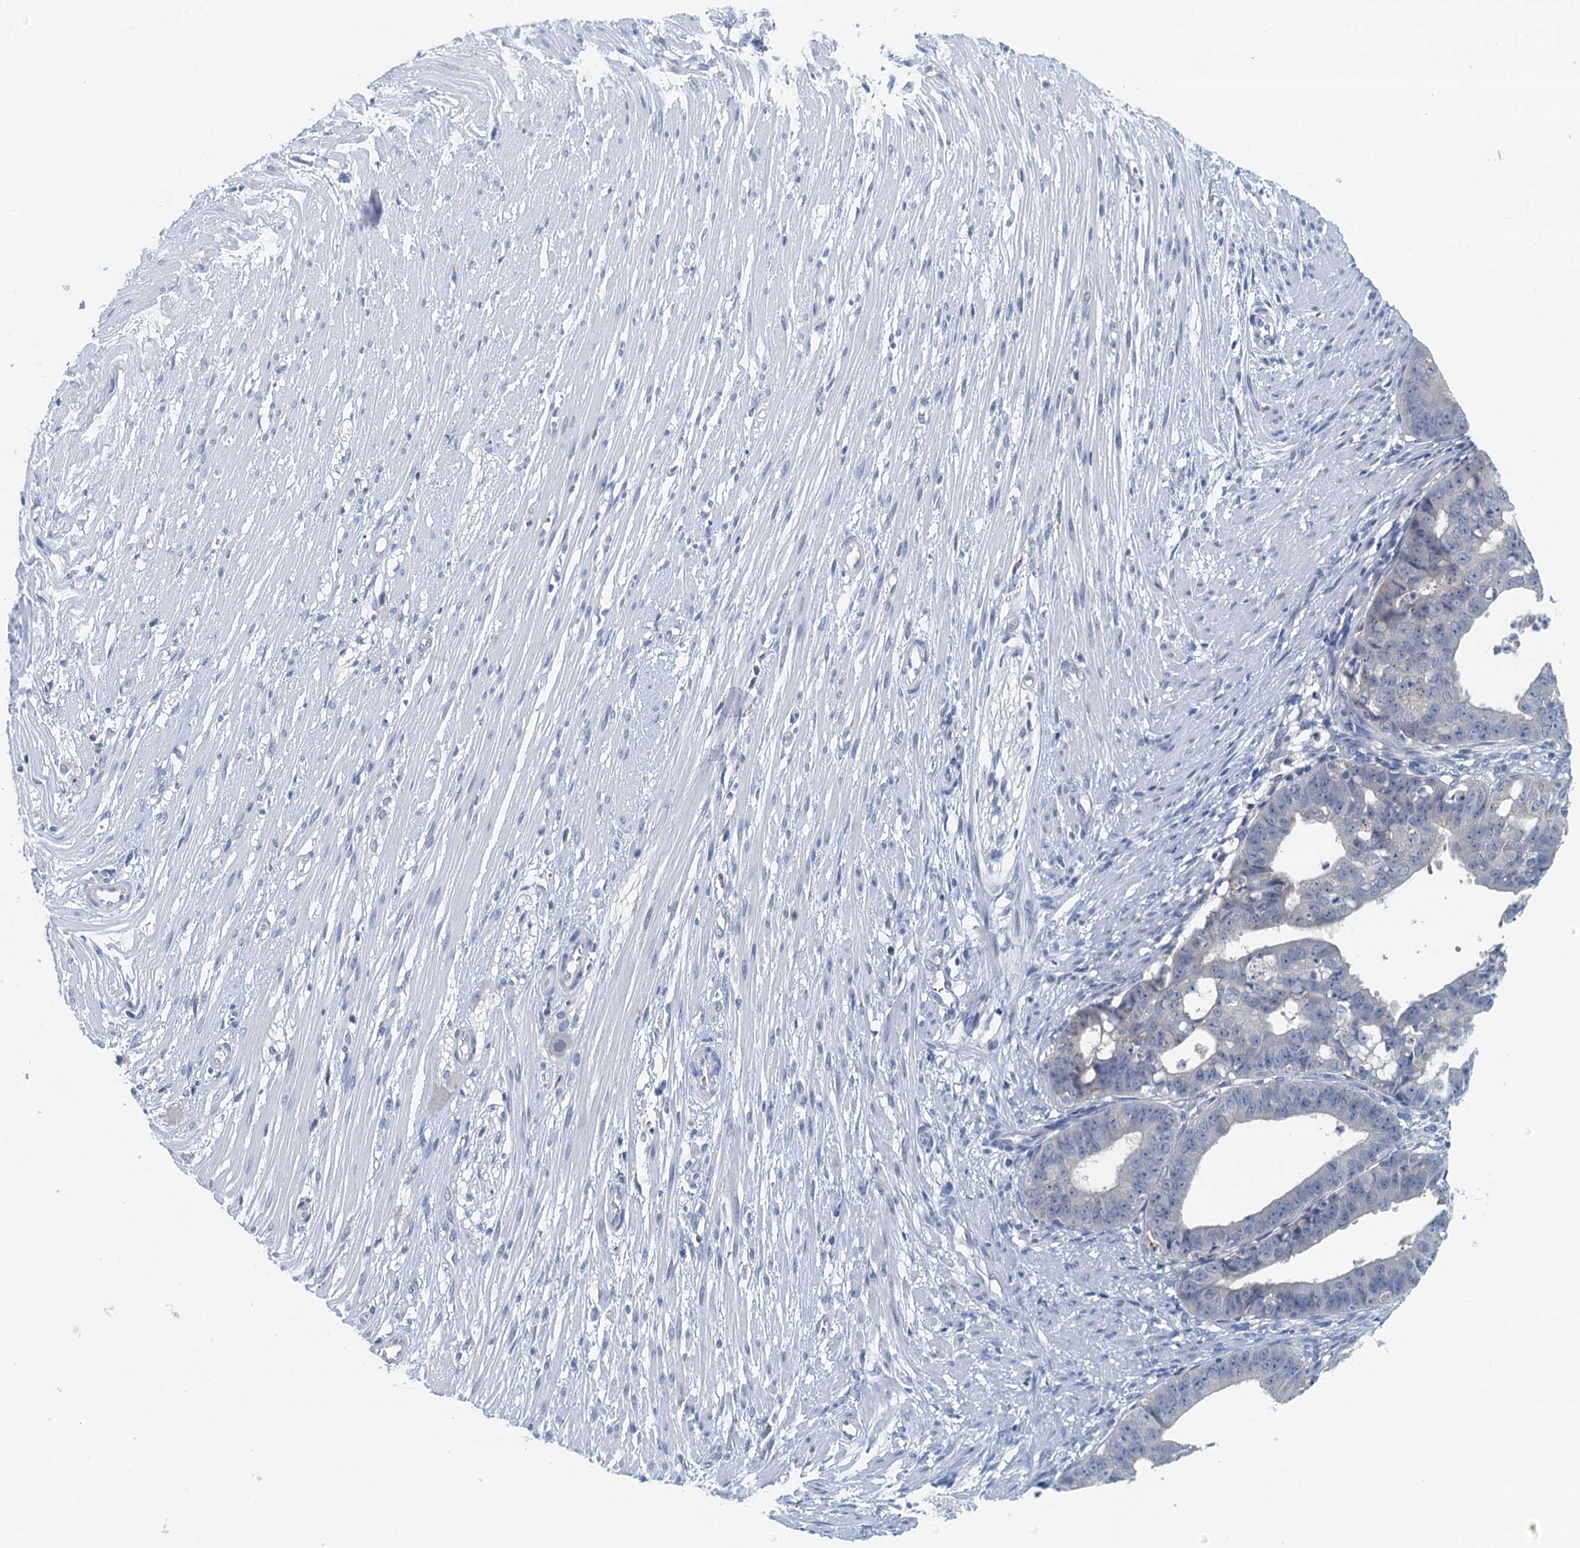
{"staining": {"intensity": "negative", "quantity": "none", "location": "none"}, "tissue": "ovarian cancer", "cell_type": "Tumor cells", "image_type": "cancer", "snomed": [{"axis": "morphology", "description": "Carcinoma, endometroid"}, {"axis": "topography", "description": "Appendix"}, {"axis": "topography", "description": "Ovary"}], "caption": "A high-resolution image shows IHC staining of ovarian endometroid carcinoma, which displays no significant positivity in tumor cells. (Brightfield microscopy of DAB (3,3'-diaminobenzidine) immunohistochemistry at high magnification).", "gene": "NUBP2", "patient": {"sex": "female", "age": 42}}